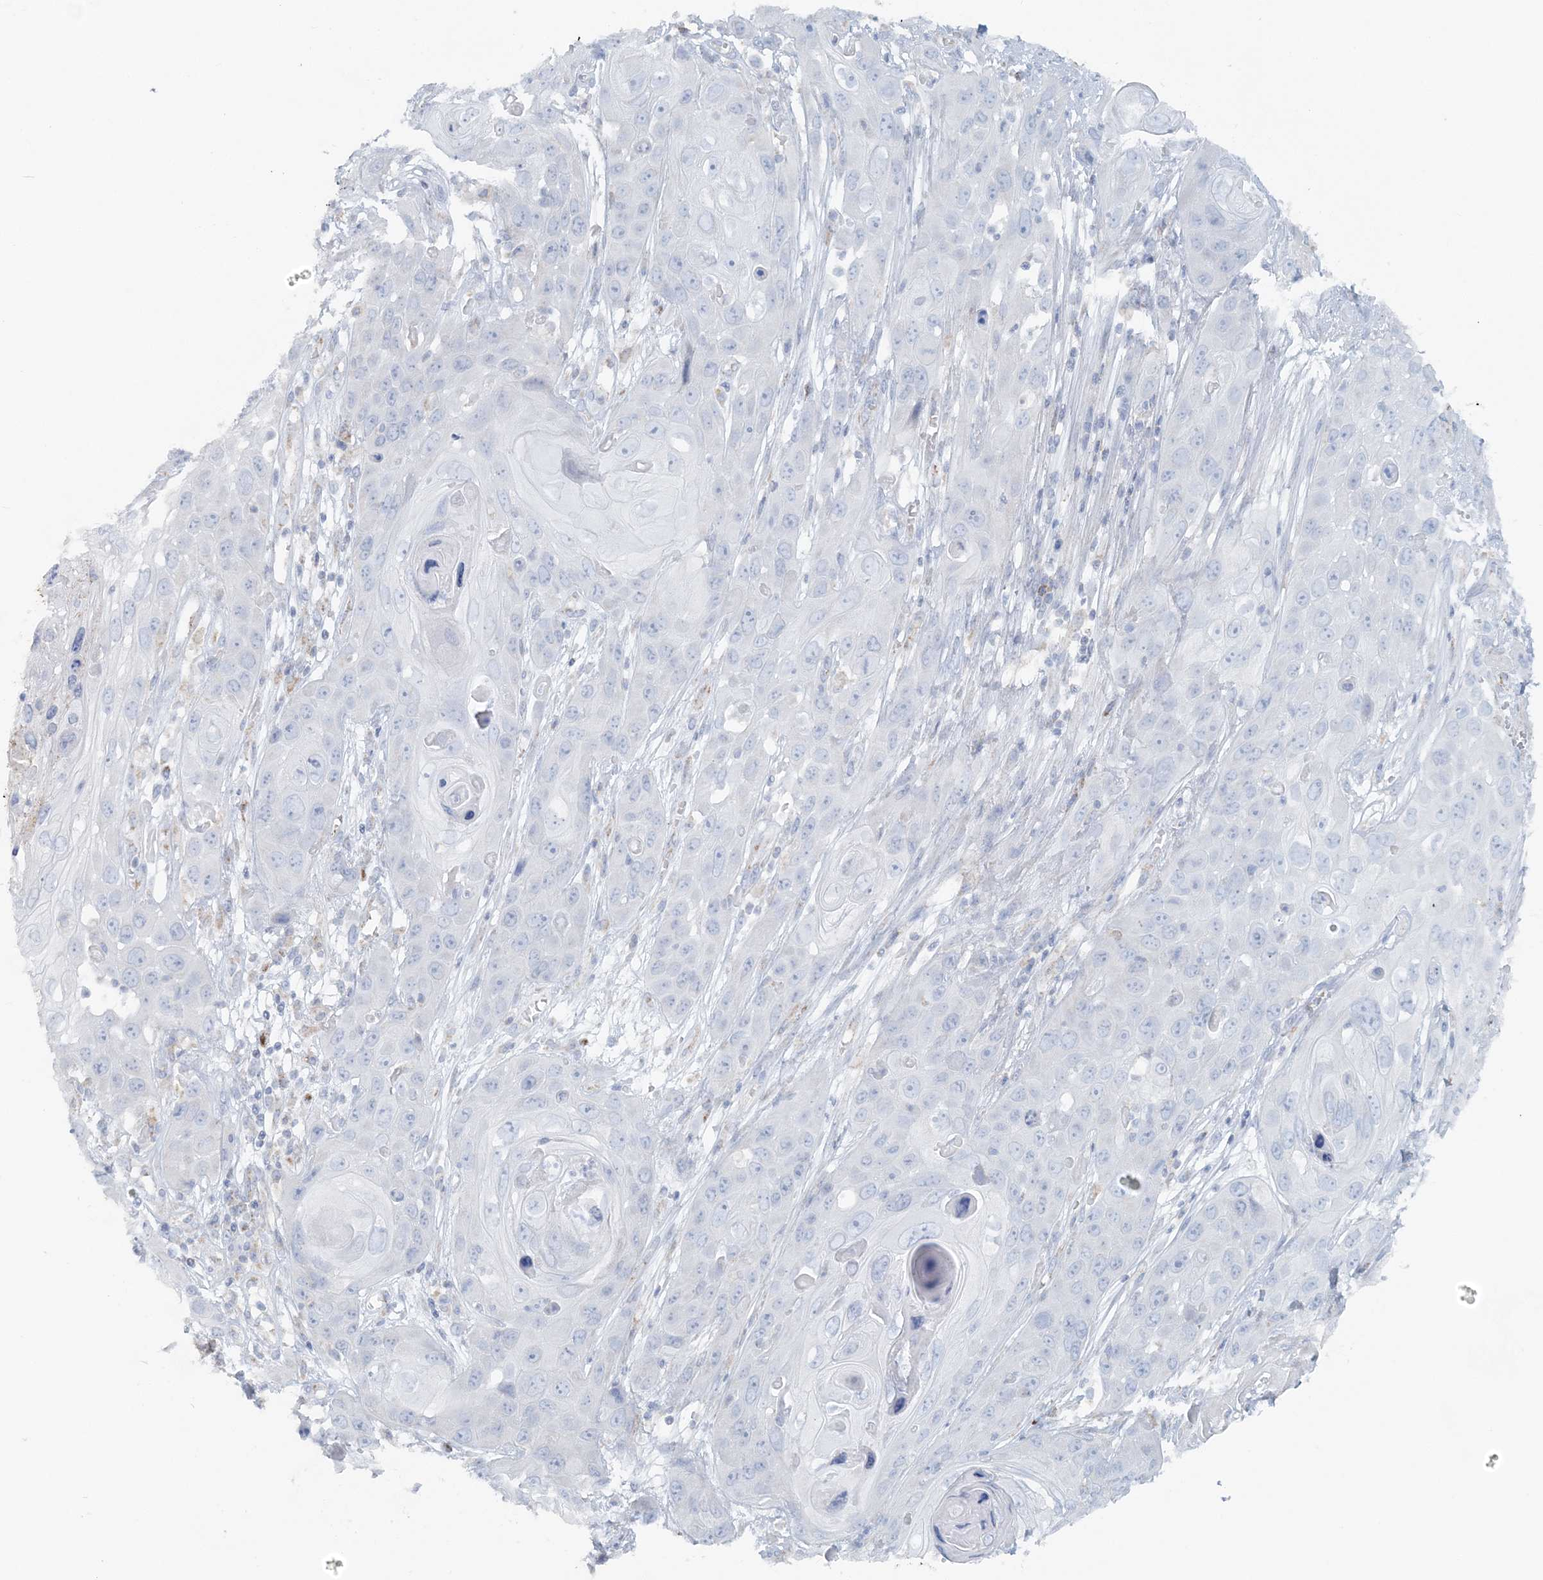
{"staining": {"intensity": "negative", "quantity": "none", "location": "none"}, "tissue": "skin cancer", "cell_type": "Tumor cells", "image_type": "cancer", "snomed": [{"axis": "morphology", "description": "Squamous cell carcinoma, NOS"}, {"axis": "topography", "description": "Skin"}], "caption": "Tumor cells are negative for brown protein staining in skin squamous cell carcinoma.", "gene": "PCCB", "patient": {"sex": "male", "age": 55}}